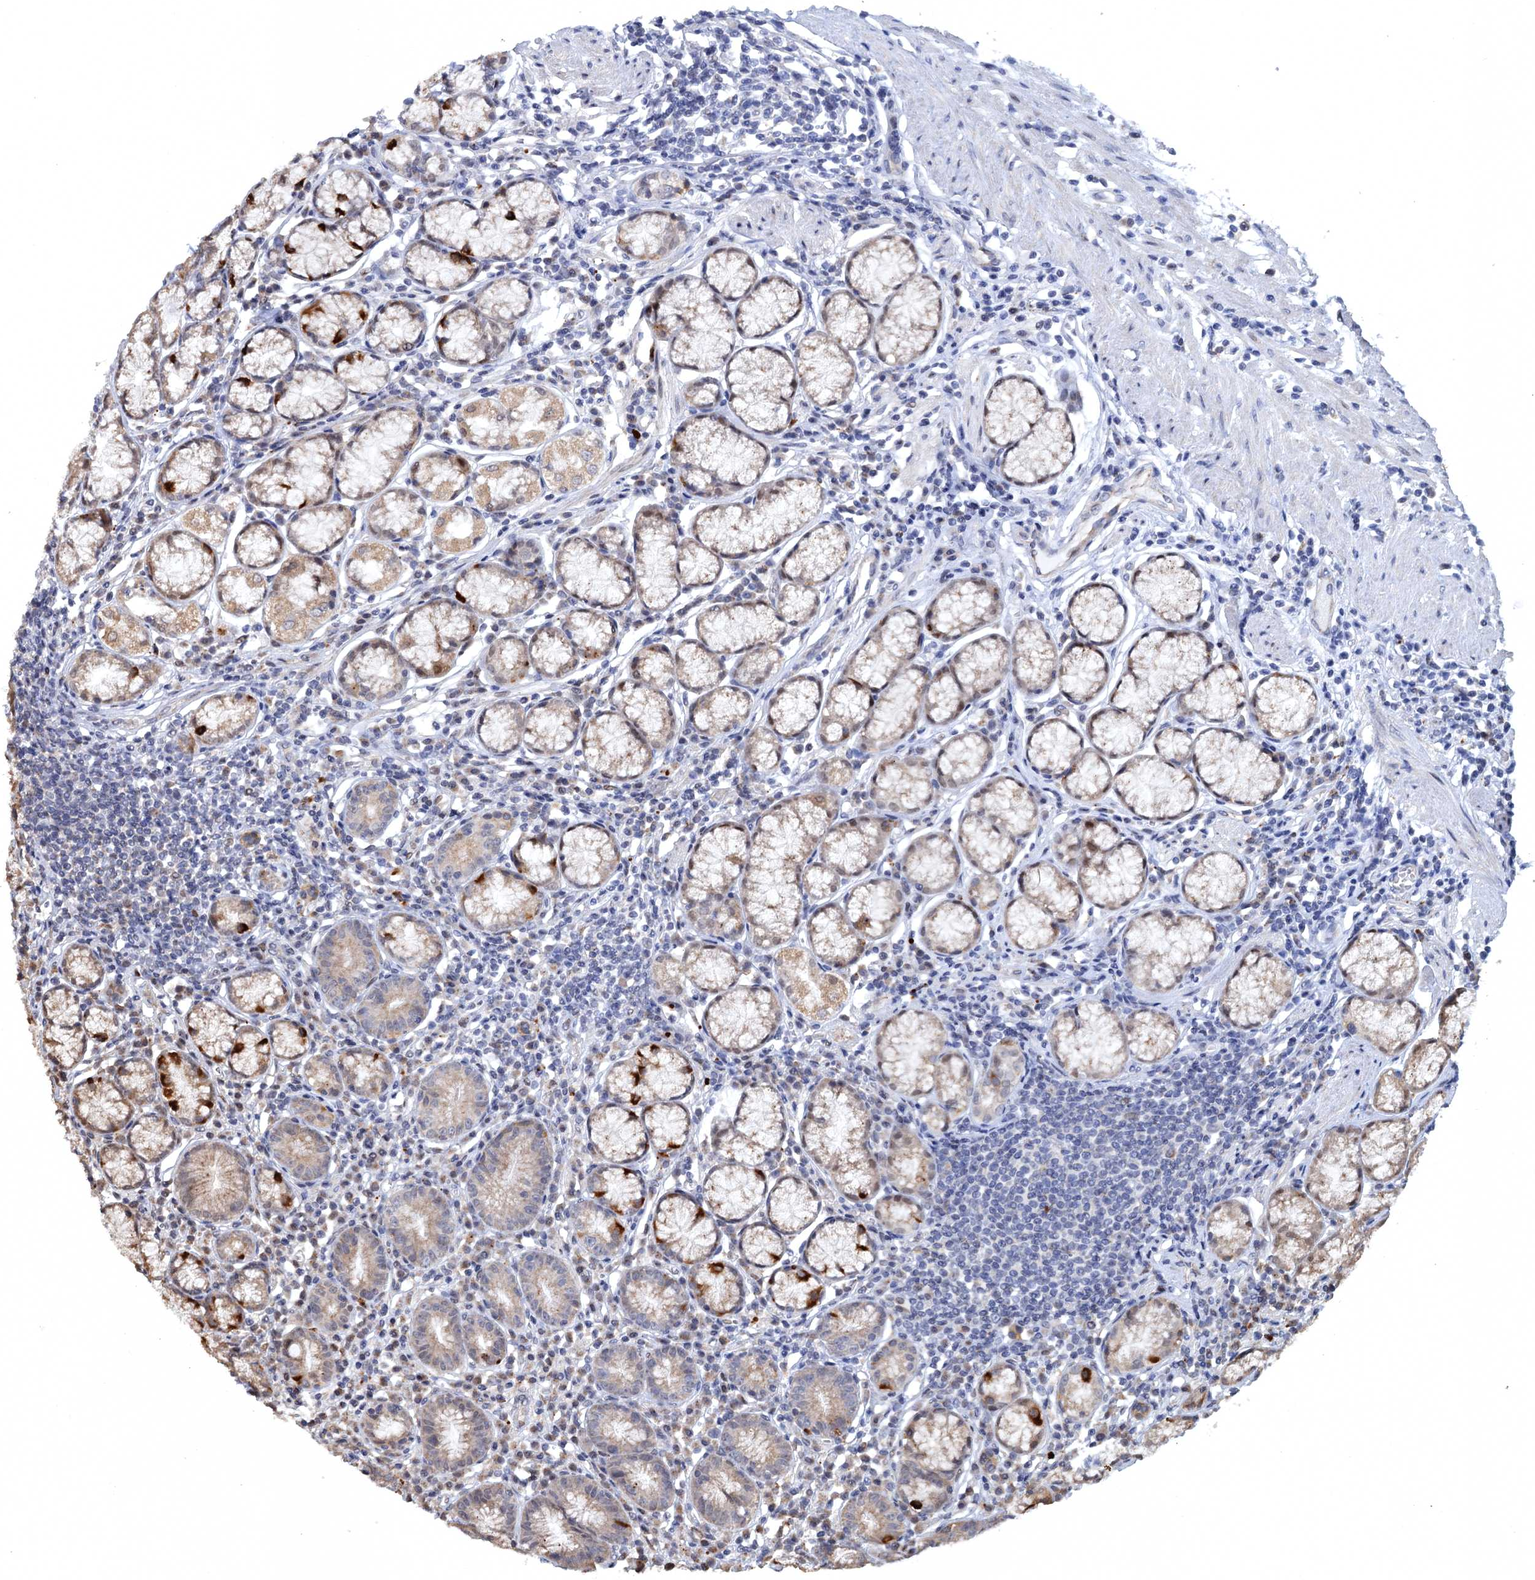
{"staining": {"intensity": "weak", "quantity": "25%-75%", "location": "cytoplasmic/membranous"}, "tissue": "stomach", "cell_type": "Glandular cells", "image_type": "normal", "snomed": [{"axis": "morphology", "description": "Normal tissue, NOS"}, {"axis": "topography", "description": "Stomach"}], "caption": "Immunohistochemical staining of benign human stomach reveals low levels of weak cytoplasmic/membranous positivity in about 25%-75% of glandular cells.", "gene": "BMERB1", "patient": {"sex": "male", "age": 55}}